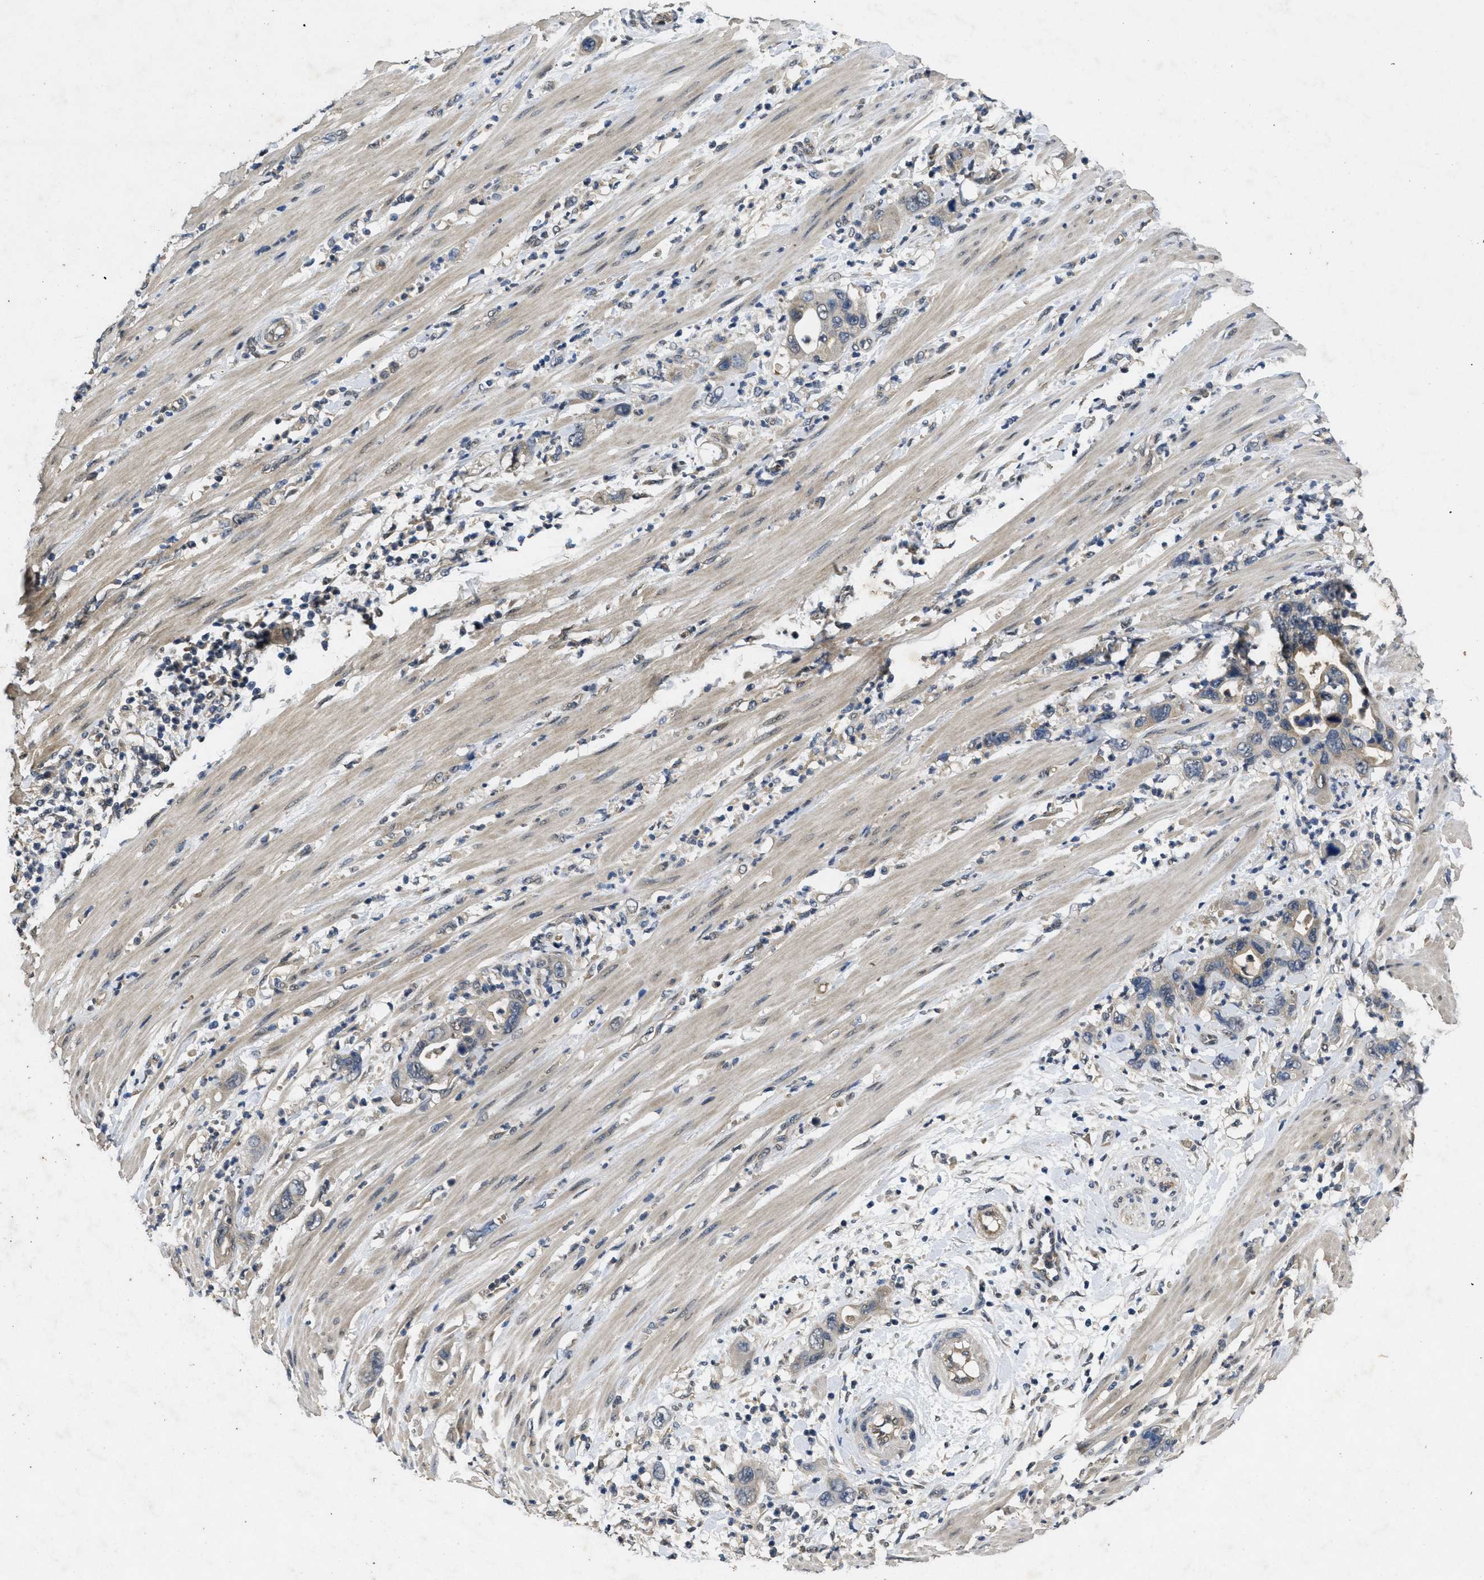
{"staining": {"intensity": "weak", "quantity": "<25%", "location": "cytoplasmic/membranous"}, "tissue": "pancreatic cancer", "cell_type": "Tumor cells", "image_type": "cancer", "snomed": [{"axis": "morphology", "description": "Adenocarcinoma, NOS"}, {"axis": "topography", "description": "Pancreas"}], "caption": "The photomicrograph shows no staining of tumor cells in adenocarcinoma (pancreatic). The staining was performed using DAB to visualize the protein expression in brown, while the nuclei were stained in blue with hematoxylin (Magnification: 20x).", "gene": "PAPOLG", "patient": {"sex": "female", "age": 71}}